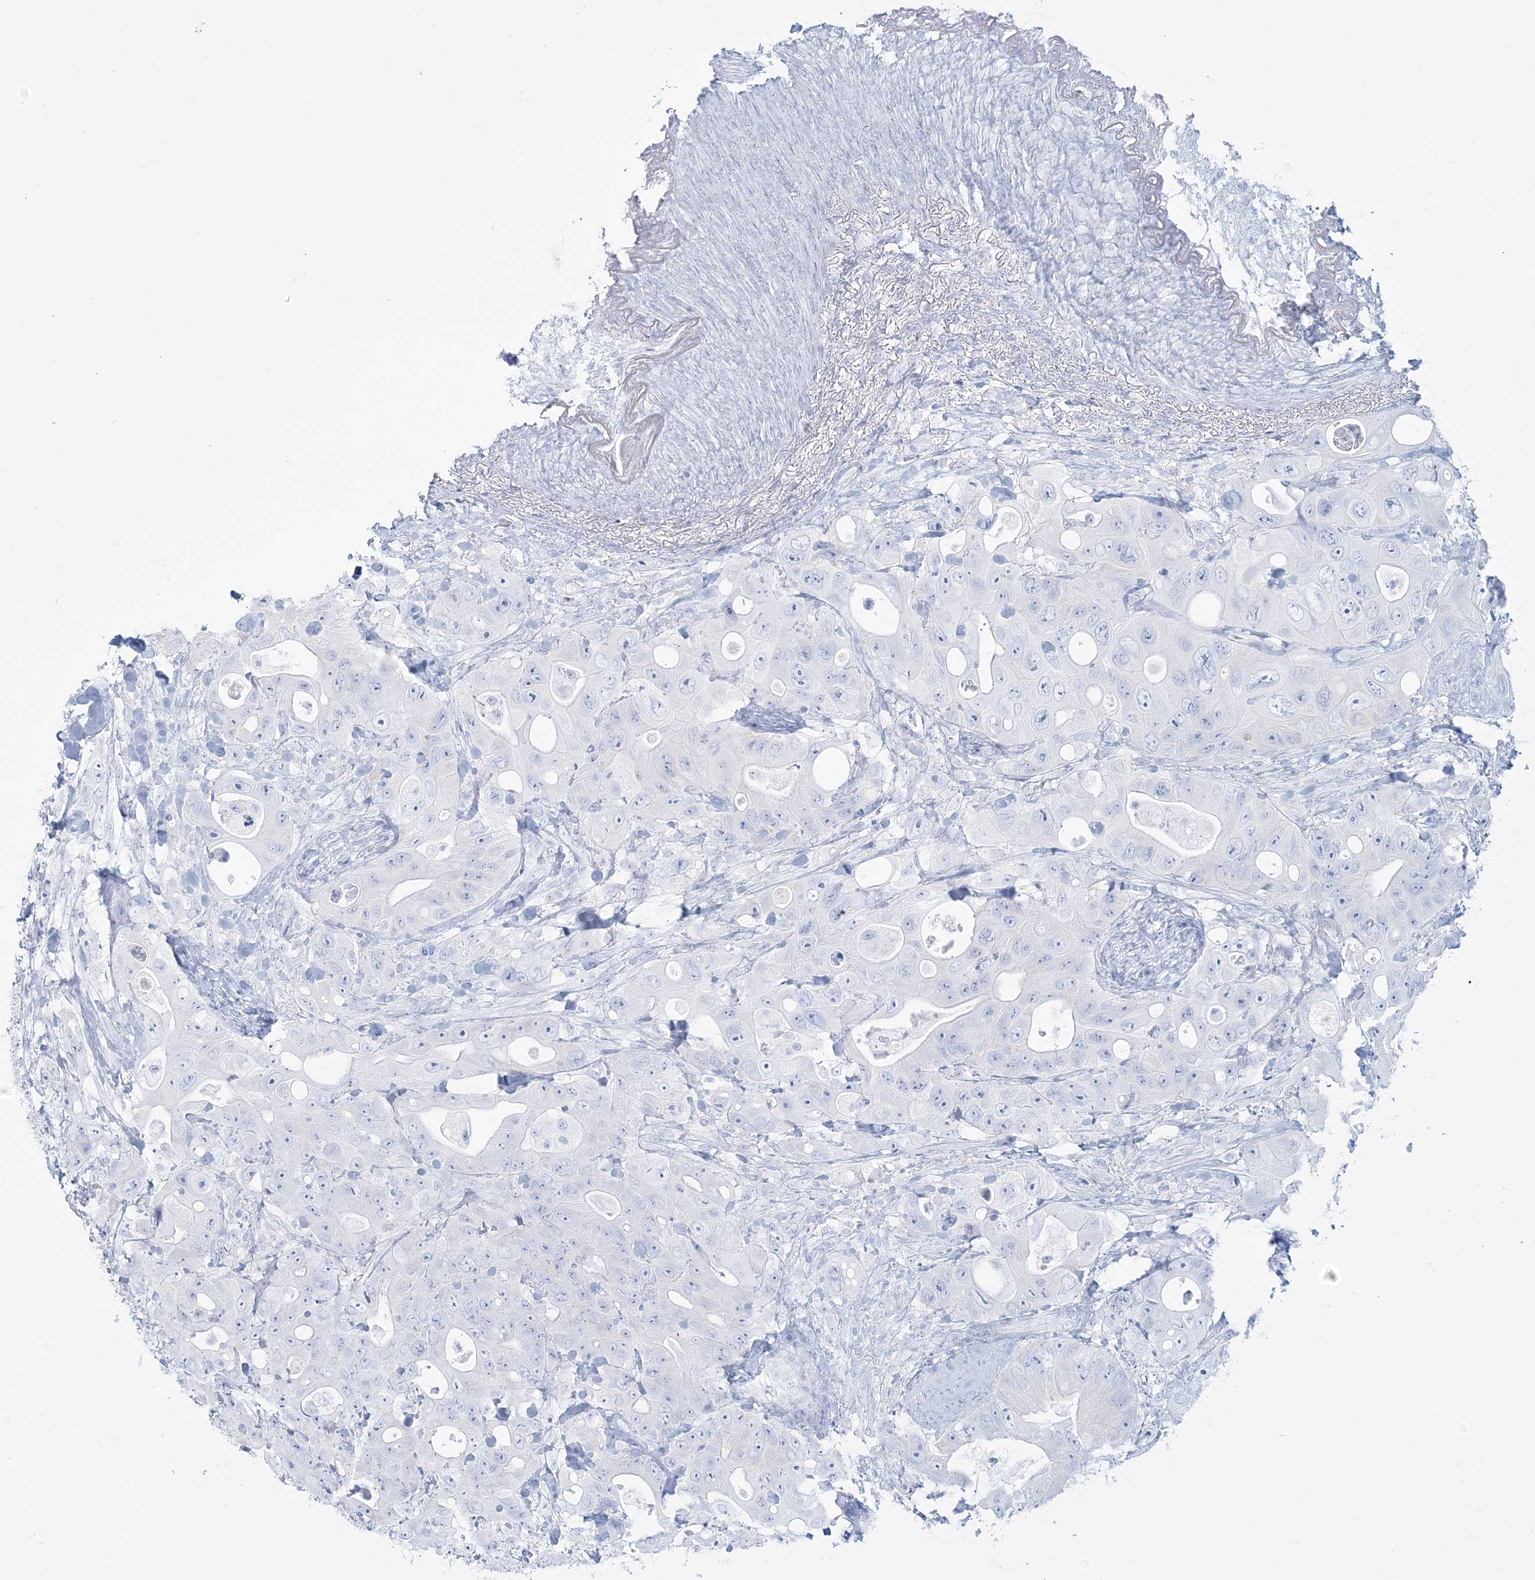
{"staining": {"intensity": "negative", "quantity": "none", "location": "none"}, "tissue": "colorectal cancer", "cell_type": "Tumor cells", "image_type": "cancer", "snomed": [{"axis": "morphology", "description": "Adenocarcinoma, NOS"}, {"axis": "topography", "description": "Colon"}], "caption": "Tumor cells show no significant staining in adenocarcinoma (colorectal).", "gene": "ADGB", "patient": {"sex": "female", "age": 46}}